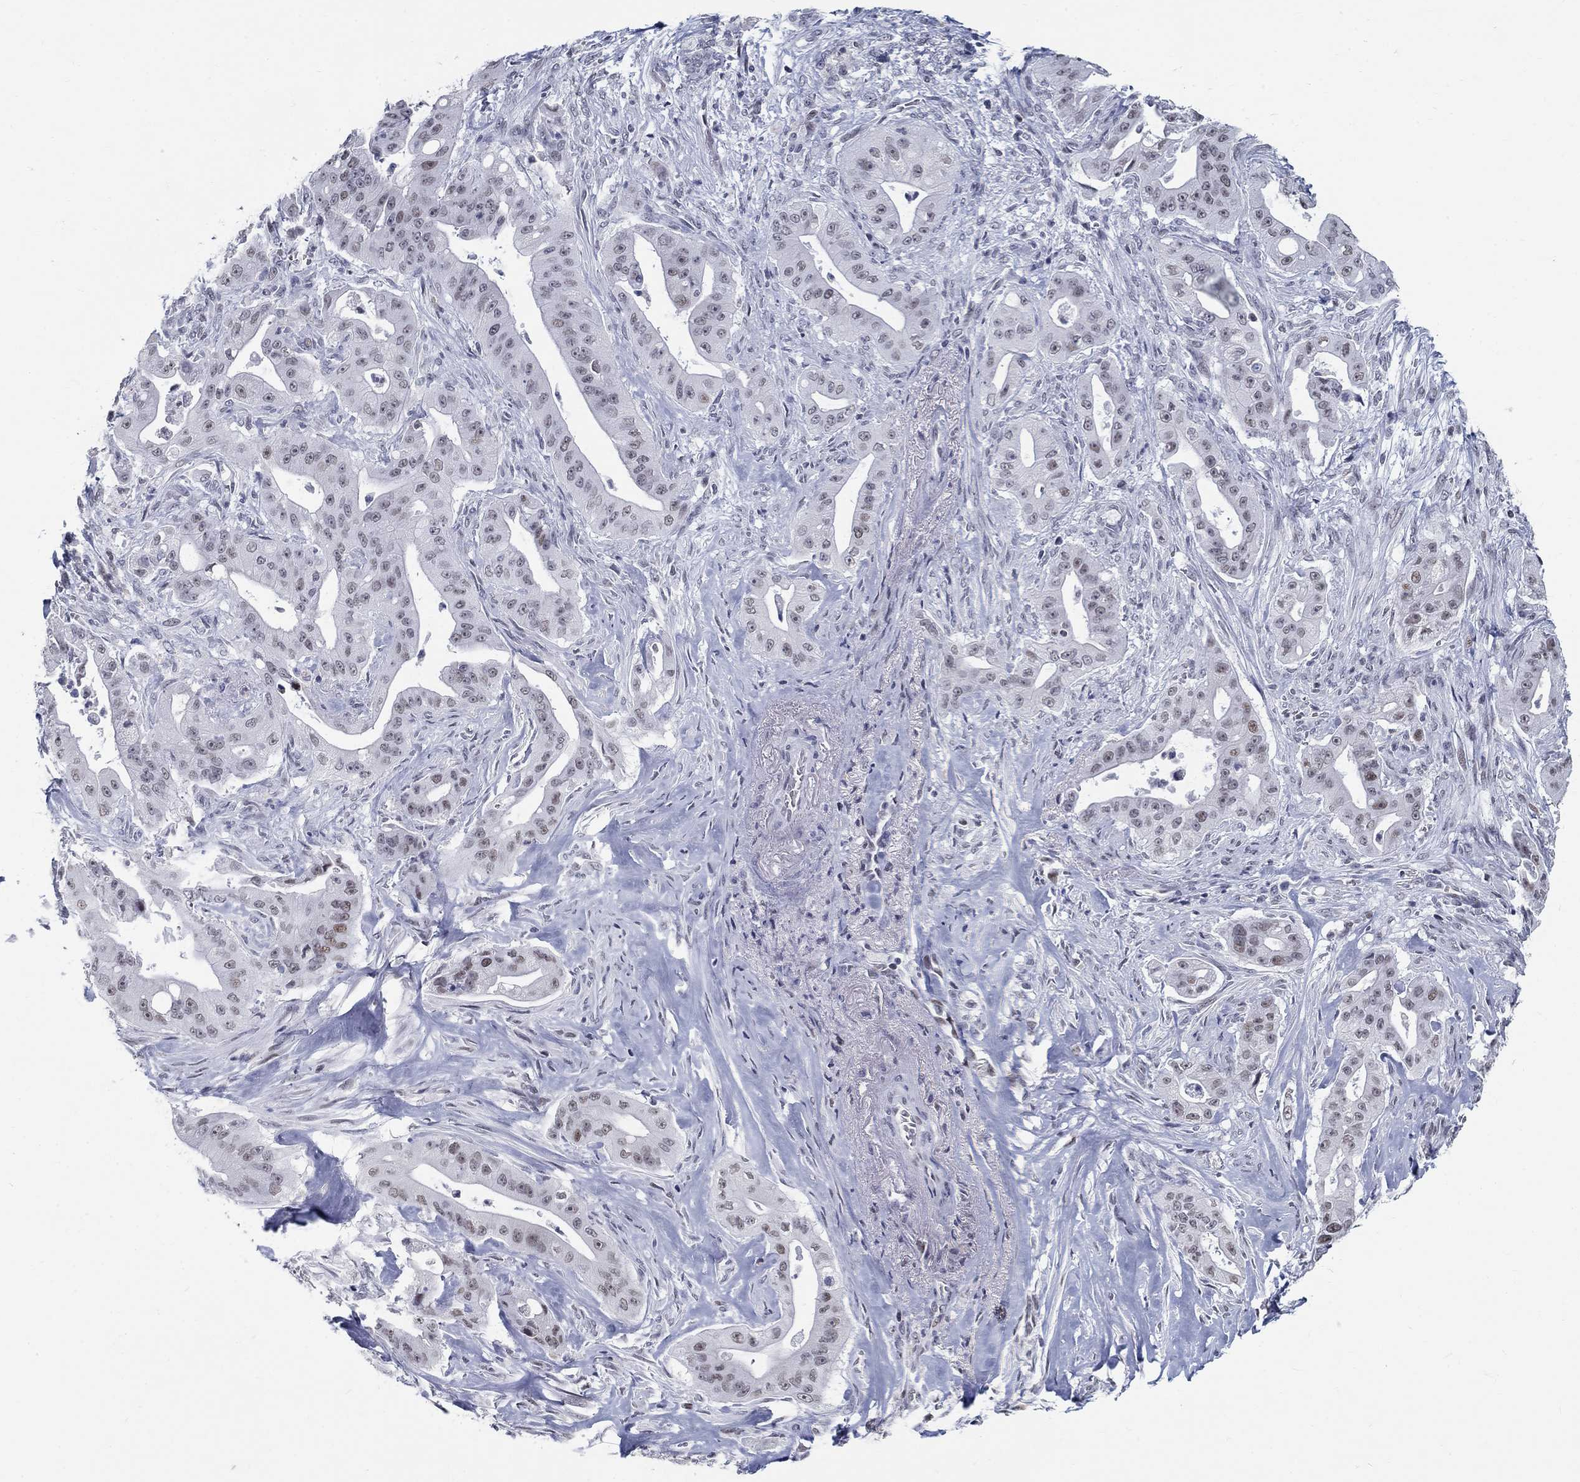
{"staining": {"intensity": "weak", "quantity": "<25%", "location": "nuclear"}, "tissue": "pancreatic cancer", "cell_type": "Tumor cells", "image_type": "cancer", "snomed": [{"axis": "morphology", "description": "Normal tissue, NOS"}, {"axis": "morphology", "description": "Inflammation, NOS"}, {"axis": "morphology", "description": "Adenocarcinoma, NOS"}, {"axis": "topography", "description": "Pancreas"}], "caption": "A high-resolution photomicrograph shows IHC staining of pancreatic adenocarcinoma, which demonstrates no significant expression in tumor cells.", "gene": "BHLHE22", "patient": {"sex": "male", "age": 57}}